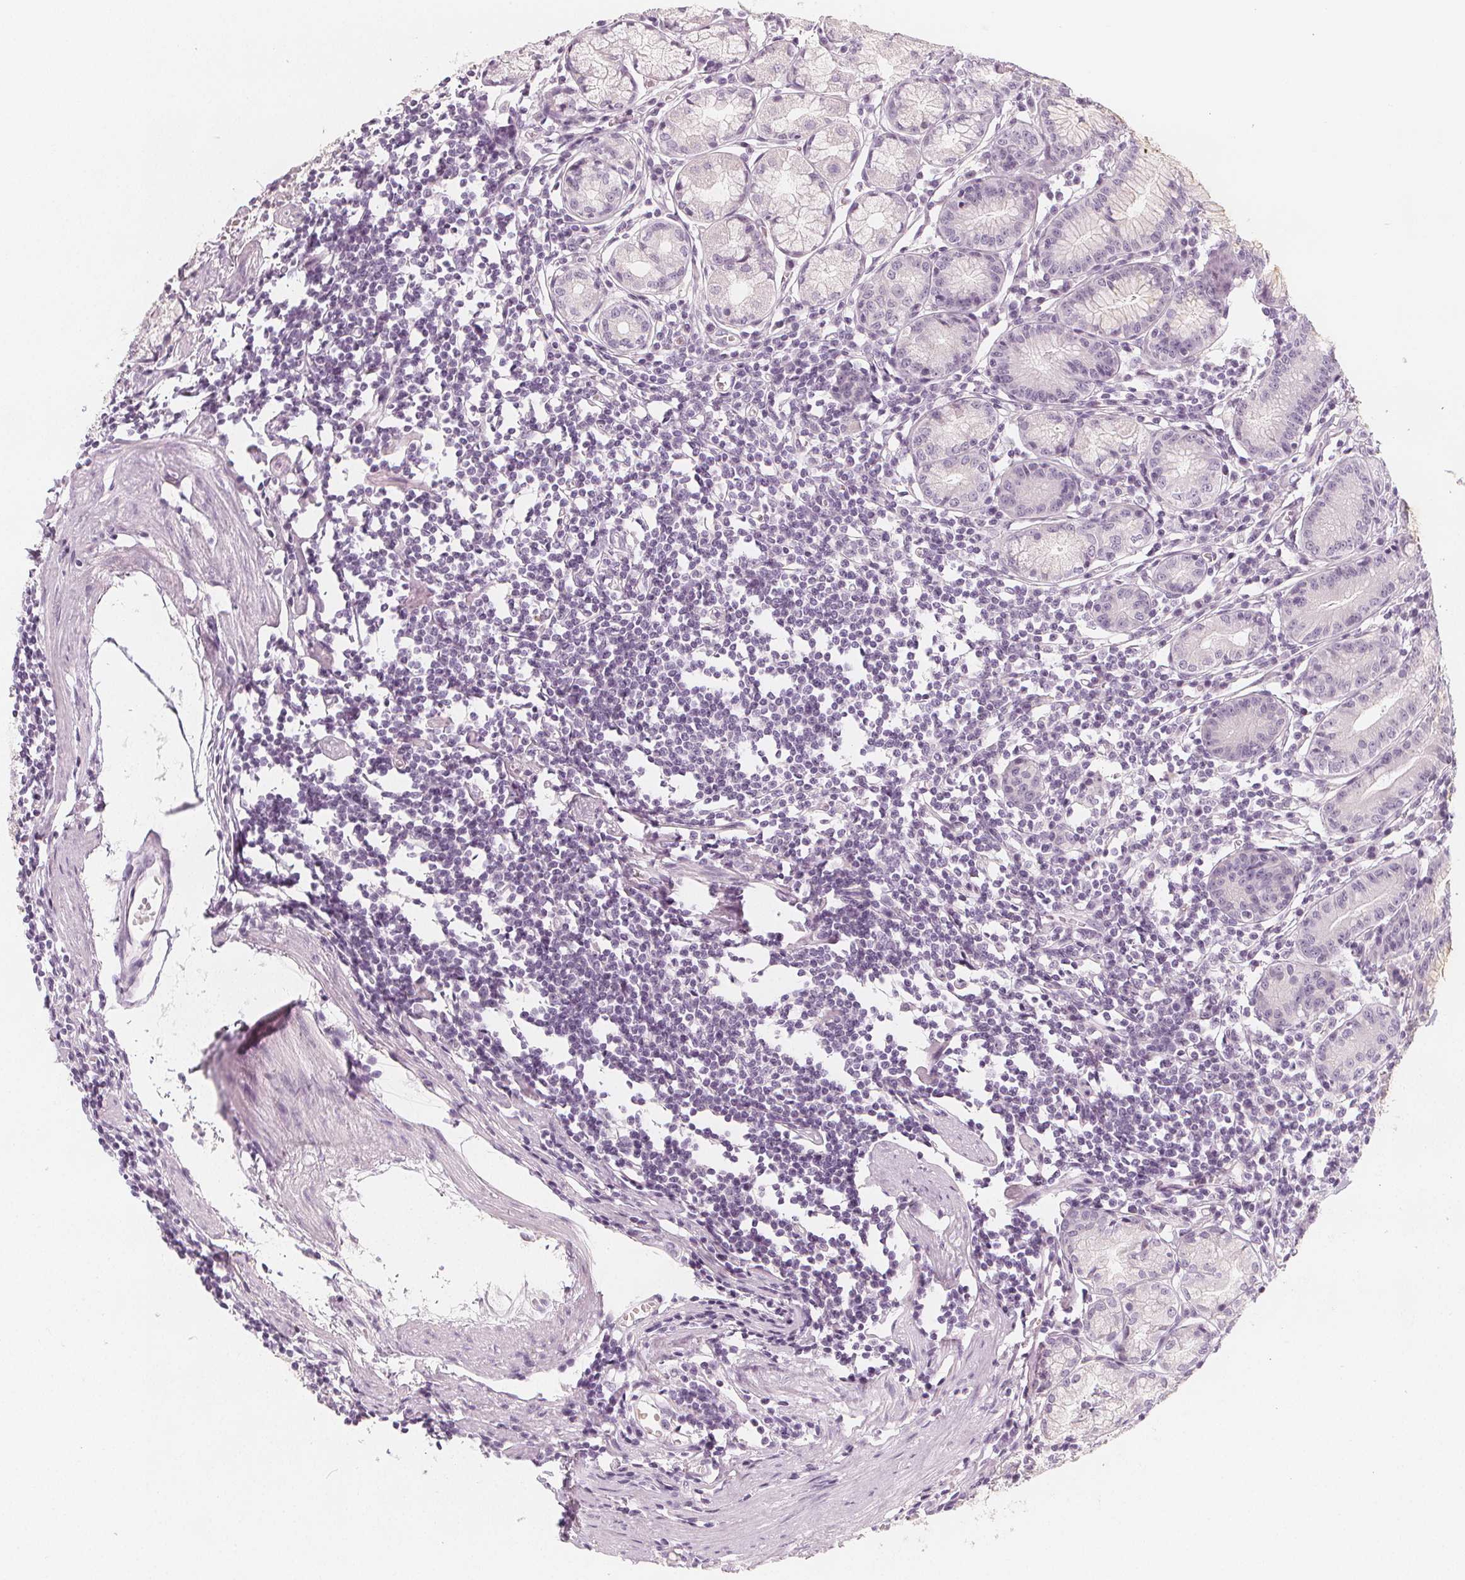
{"staining": {"intensity": "negative", "quantity": "none", "location": "none"}, "tissue": "stomach", "cell_type": "Glandular cells", "image_type": "normal", "snomed": [{"axis": "morphology", "description": "Normal tissue, NOS"}, {"axis": "topography", "description": "Stomach"}], "caption": "This histopathology image is of benign stomach stained with immunohistochemistry to label a protein in brown with the nuclei are counter-stained blue. There is no positivity in glandular cells. The staining was performed using DAB to visualize the protein expression in brown, while the nuclei were stained in blue with hematoxylin (Magnification: 20x).", "gene": "MAP1A", "patient": {"sex": "male", "age": 55}}